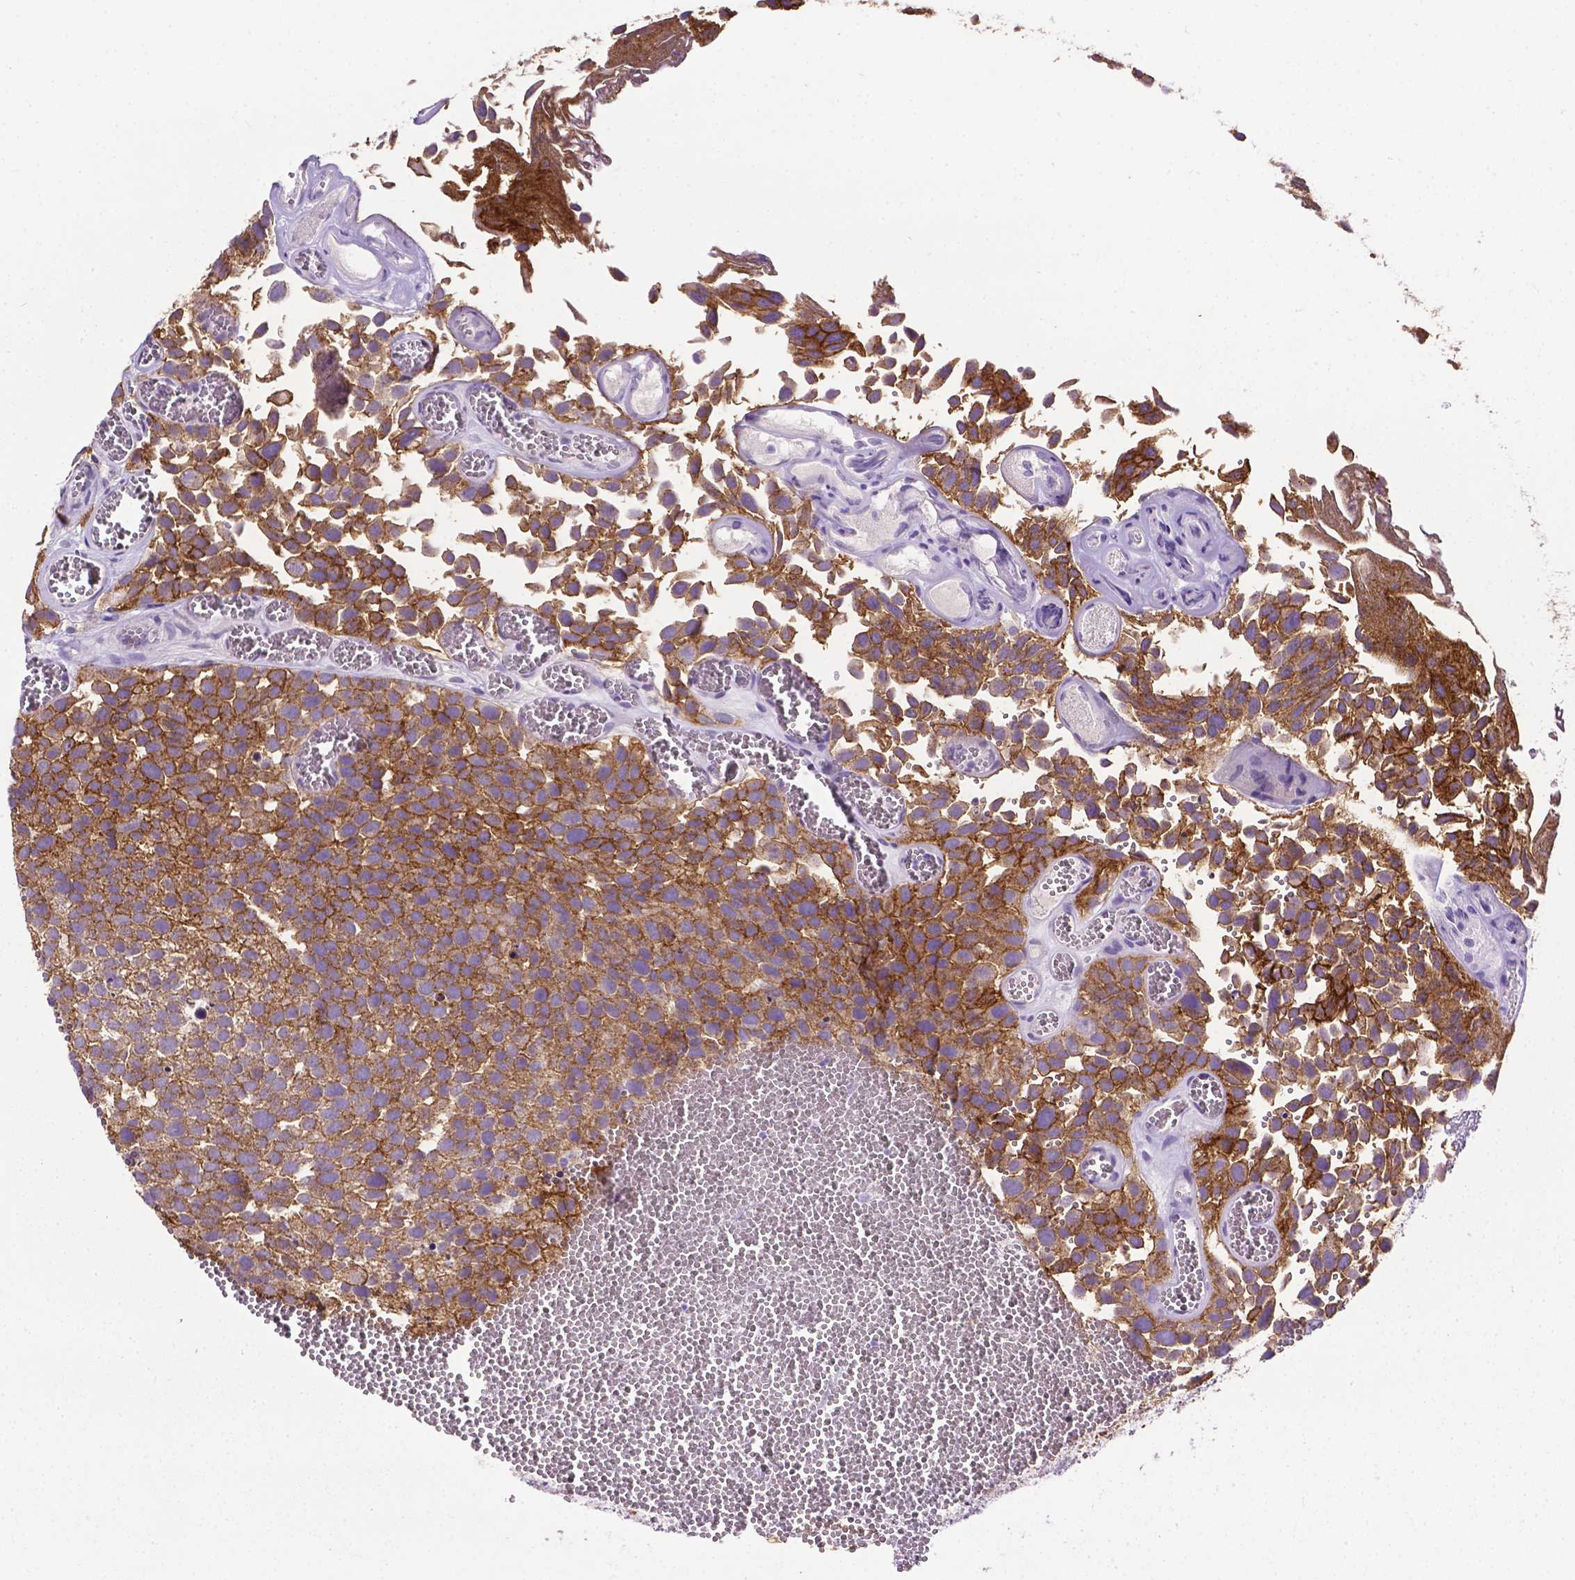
{"staining": {"intensity": "moderate", "quantity": ">75%", "location": "cytoplasmic/membranous"}, "tissue": "urothelial cancer", "cell_type": "Tumor cells", "image_type": "cancer", "snomed": [{"axis": "morphology", "description": "Urothelial carcinoma, Low grade"}, {"axis": "topography", "description": "Urinary bladder"}], "caption": "There is medium levels of moderate cytoplasmic/membranous staining in tumor cells of urothelial cancer, as demonstrated by immunohistochemical staining (brown color).", "gene": "TACSTD2", "patient": {"sex": "female", "age": 69}}